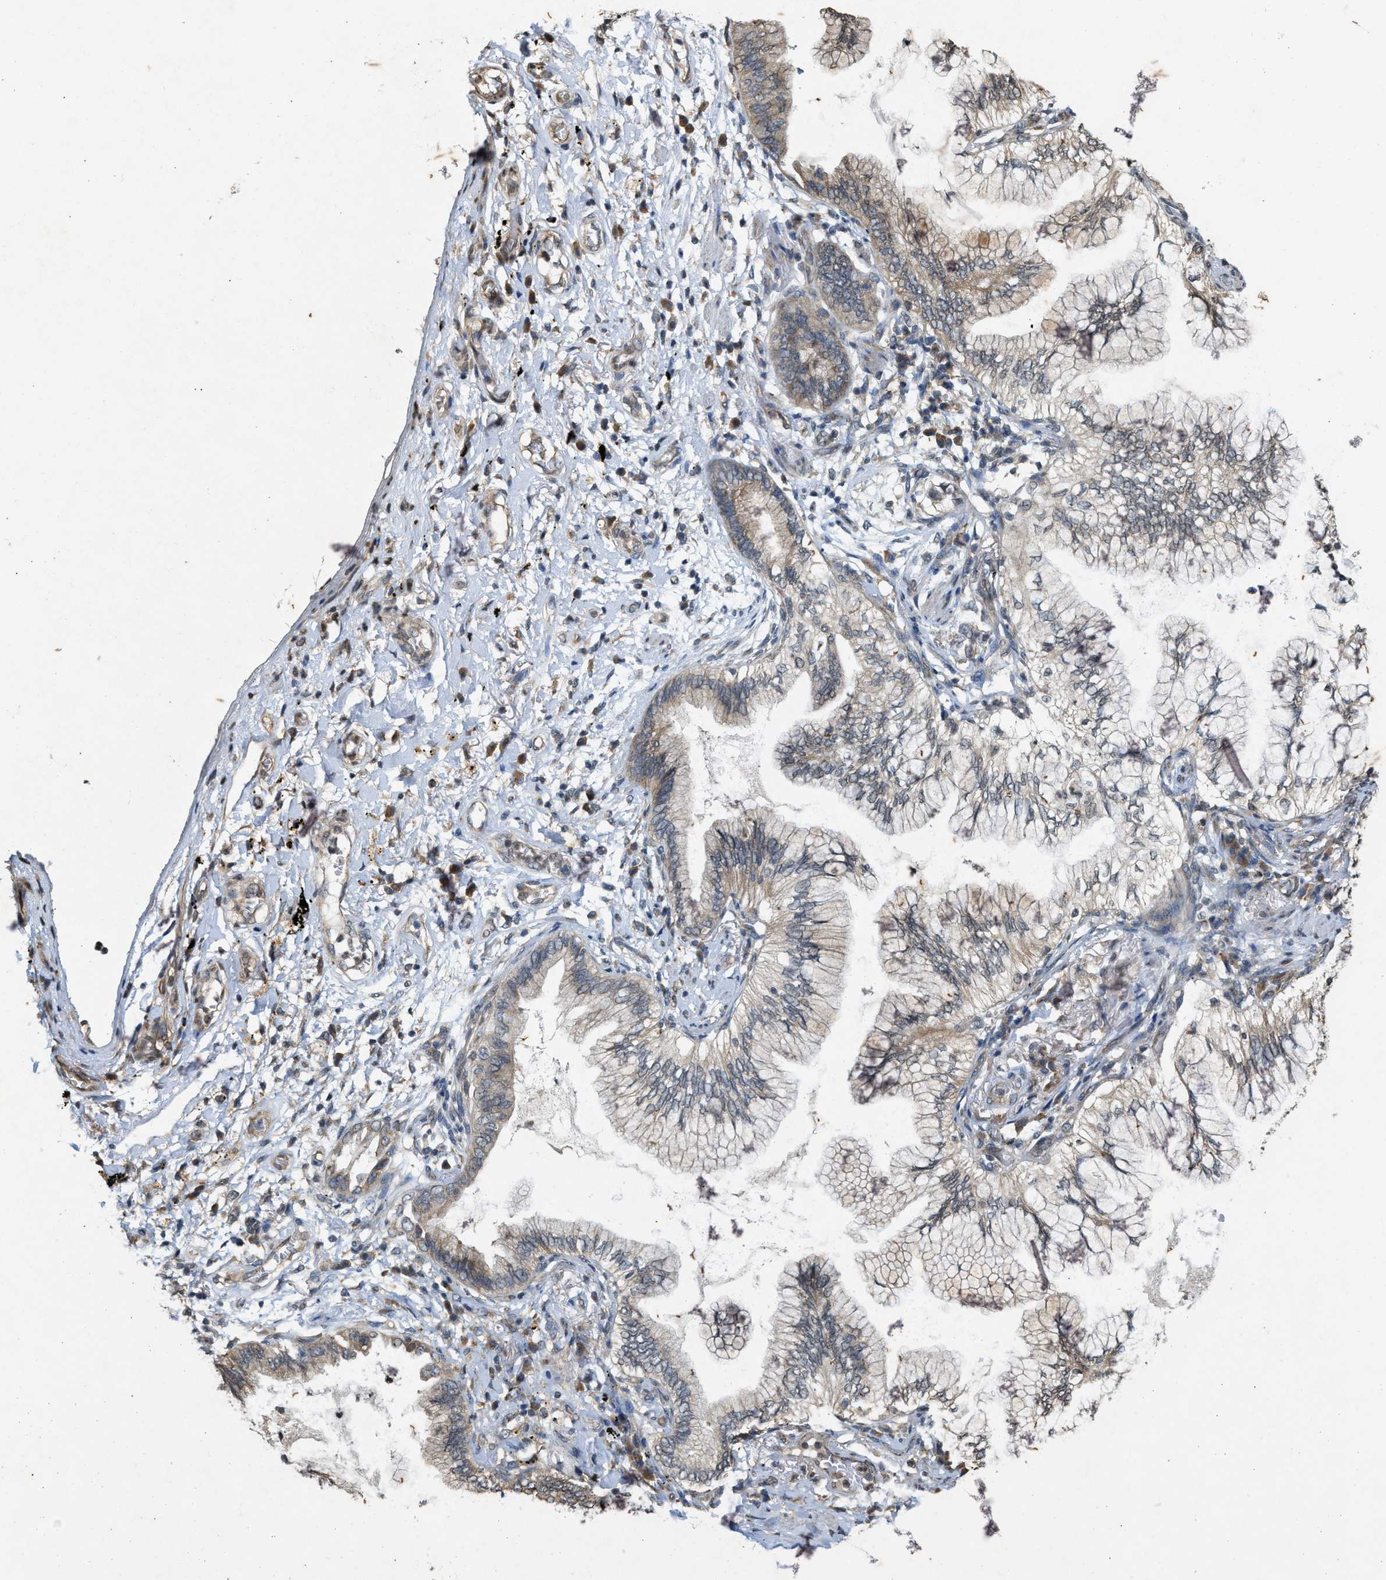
{"staining": {"intensity": "weak", "quantity": "25%-75%", "location": "cytoplasmic/membranous"}, "tissue": "lung cancer", "cell_type": "Tumor cells", "image_type": "cancer", "snomed": [{"axis": "morphology", "description": "Normal tissue, NOS"}, {"axis": "morphology", "description": "Adenocarcinoma, NOS"}, {"axis": "topography", "description": "Bronchus"}, {"axis": "topography", "description": "Lung"}], "caption": "Lung cancer tissue demonstrates weak cytoplasmic/membranous positivity in approximately 25%-75% of tumor cells (IHC, brightfield microscopy, high magnification).", "gene": "KIF21A", "patient": {"sex": "female", "age": 70}}